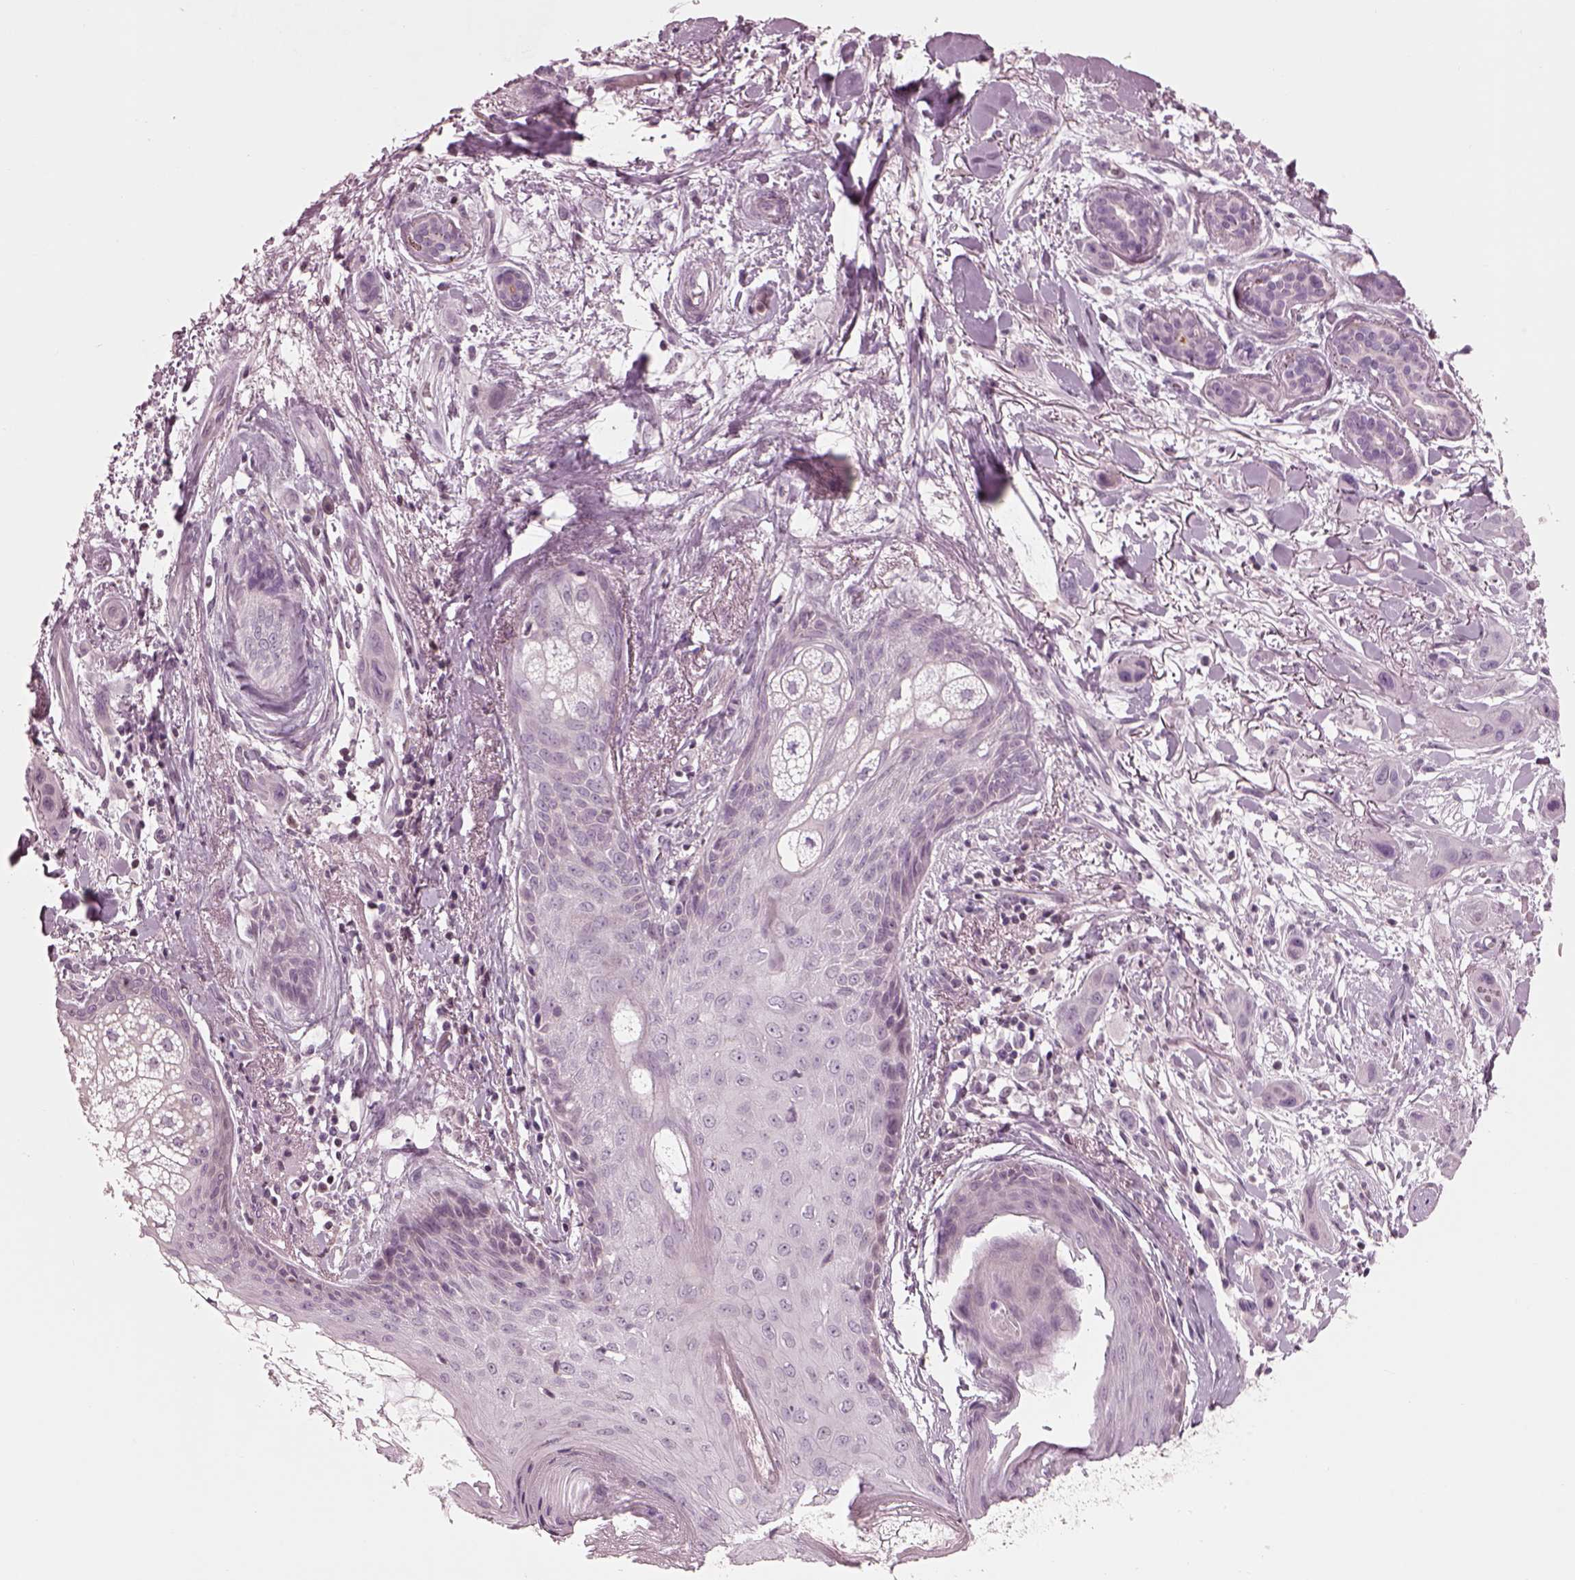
{"staining": {"intensity": "negative", "quantity": "none", "location": "none"}, "tissue": "skin cancer", "cell_type": "Tumor cells", "image_type": "cancer", "snomed": [{"axis": "morphology", "description": "Squamous cell carcinoma, NOS"}, {"axis": "topography", "description": "Skin"}], "caption": "DAB (3,3'-diaminobenzidine) immunohistochemical staining of human skin squamous cell carcinoma displays no significant staining in tumor cells.", "gene": "BFSP1", "patient": {"sex": "male", "age": 79}}